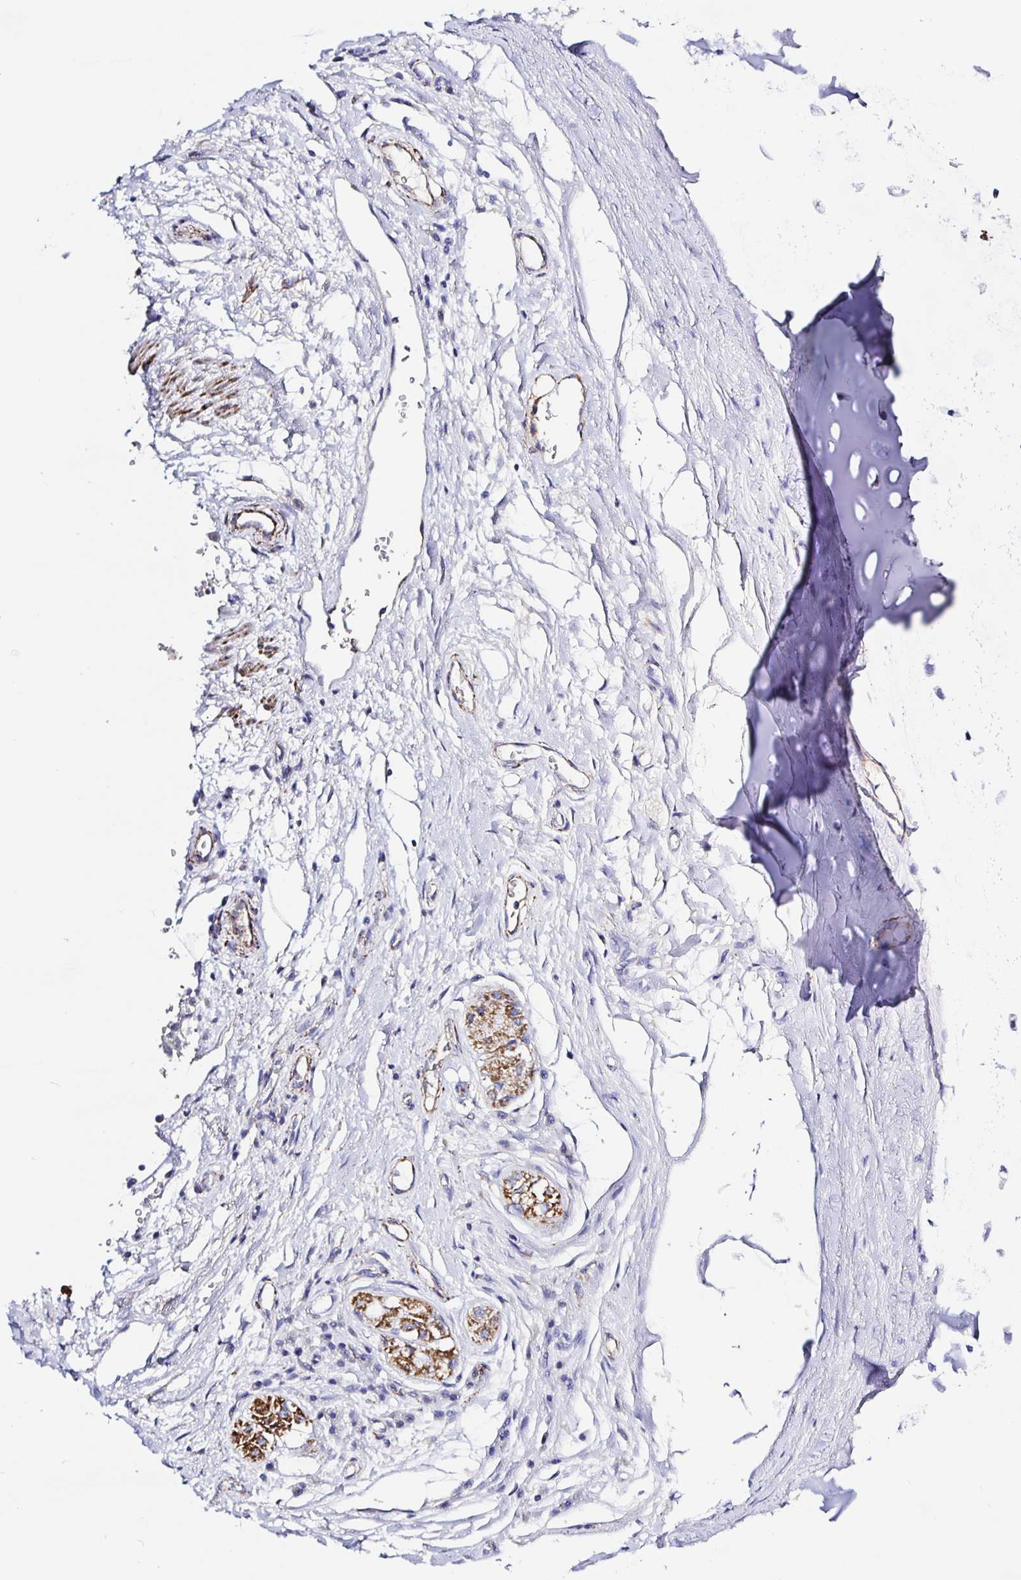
{"staining": {"intensity": "negative", "quantity": "none", "location": "none"}, "tissue": "adipose tissue", "cell_type": "Adipocytes", "image_type": "normal", "snomed": [{"axis": "morphology", "description": "Normal tissue, NOS"}, {"axis": "topography", "description": "Cartilage tissue"}, {"axis": "topography", "description": "Bronchus"}], "caption": "Immunohistochemistry (IHC) image of unremarkable adipose tissue: human adipose tissue stained with DAB (3,3'-diaminobenzidine) displays no significant protein staining in adipocytes.", "gene": "MAOA", "patient": {"sex": "male", "age": 64}}